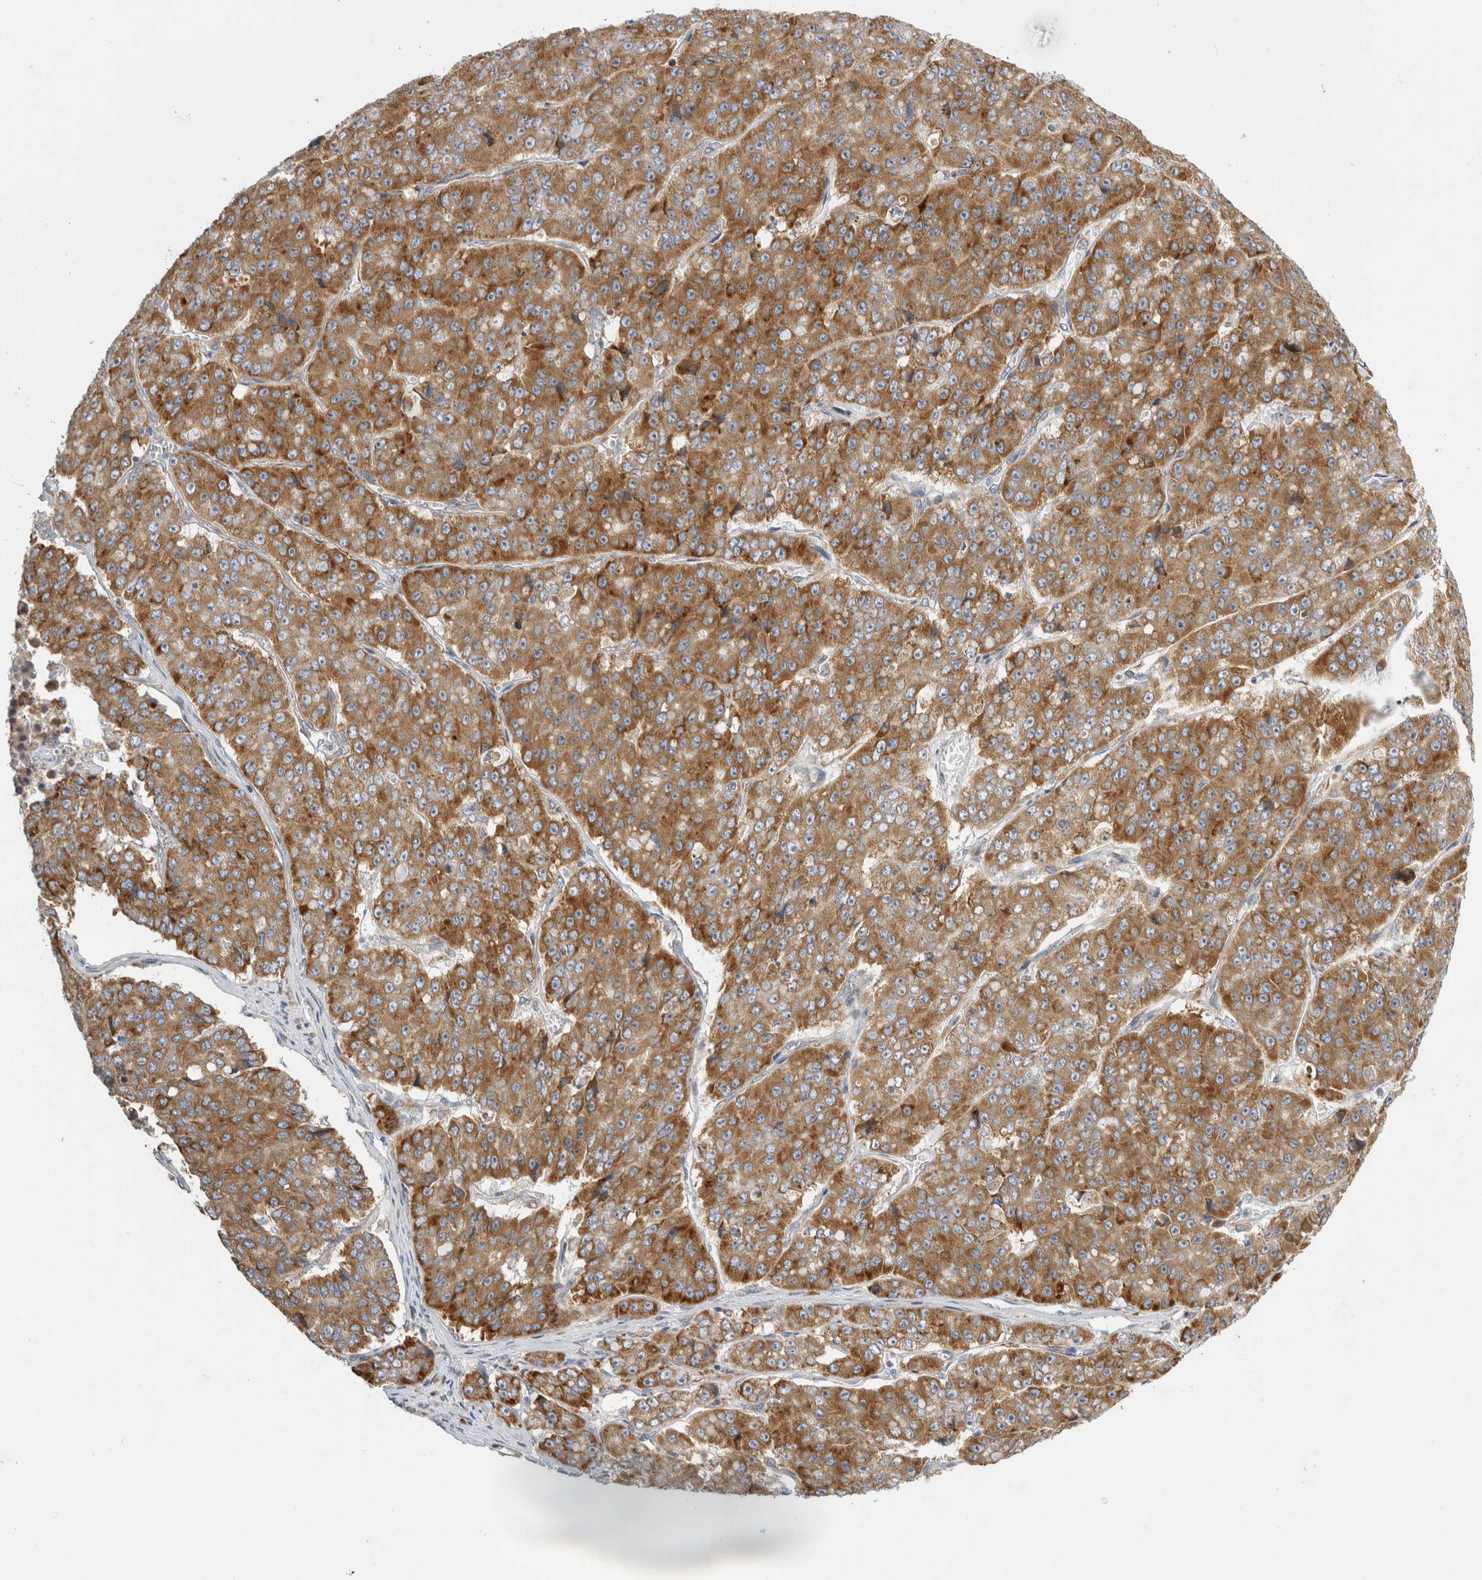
{"staining": {"intensity": "strong", "quantity": ">75%", "location": "cytoplasmic/membranous"}, "tissue": "pancreatic cancer", "cell_type": "Tumor cells", "image_type": "cancer", "snomed": [{"axis": "morphology", "description": "Adenocarcinoma, NOS"}, {"axis": "topography", "description": "Pancreas"}], "caption": "Pancreatic cancer stained for a protein displays strong cytoplasmic/membranous positivity in tumor cells. Nuclei are stained in blue.", "gene": "RPN2", "patient": {"sex": "male", "age": 50}}